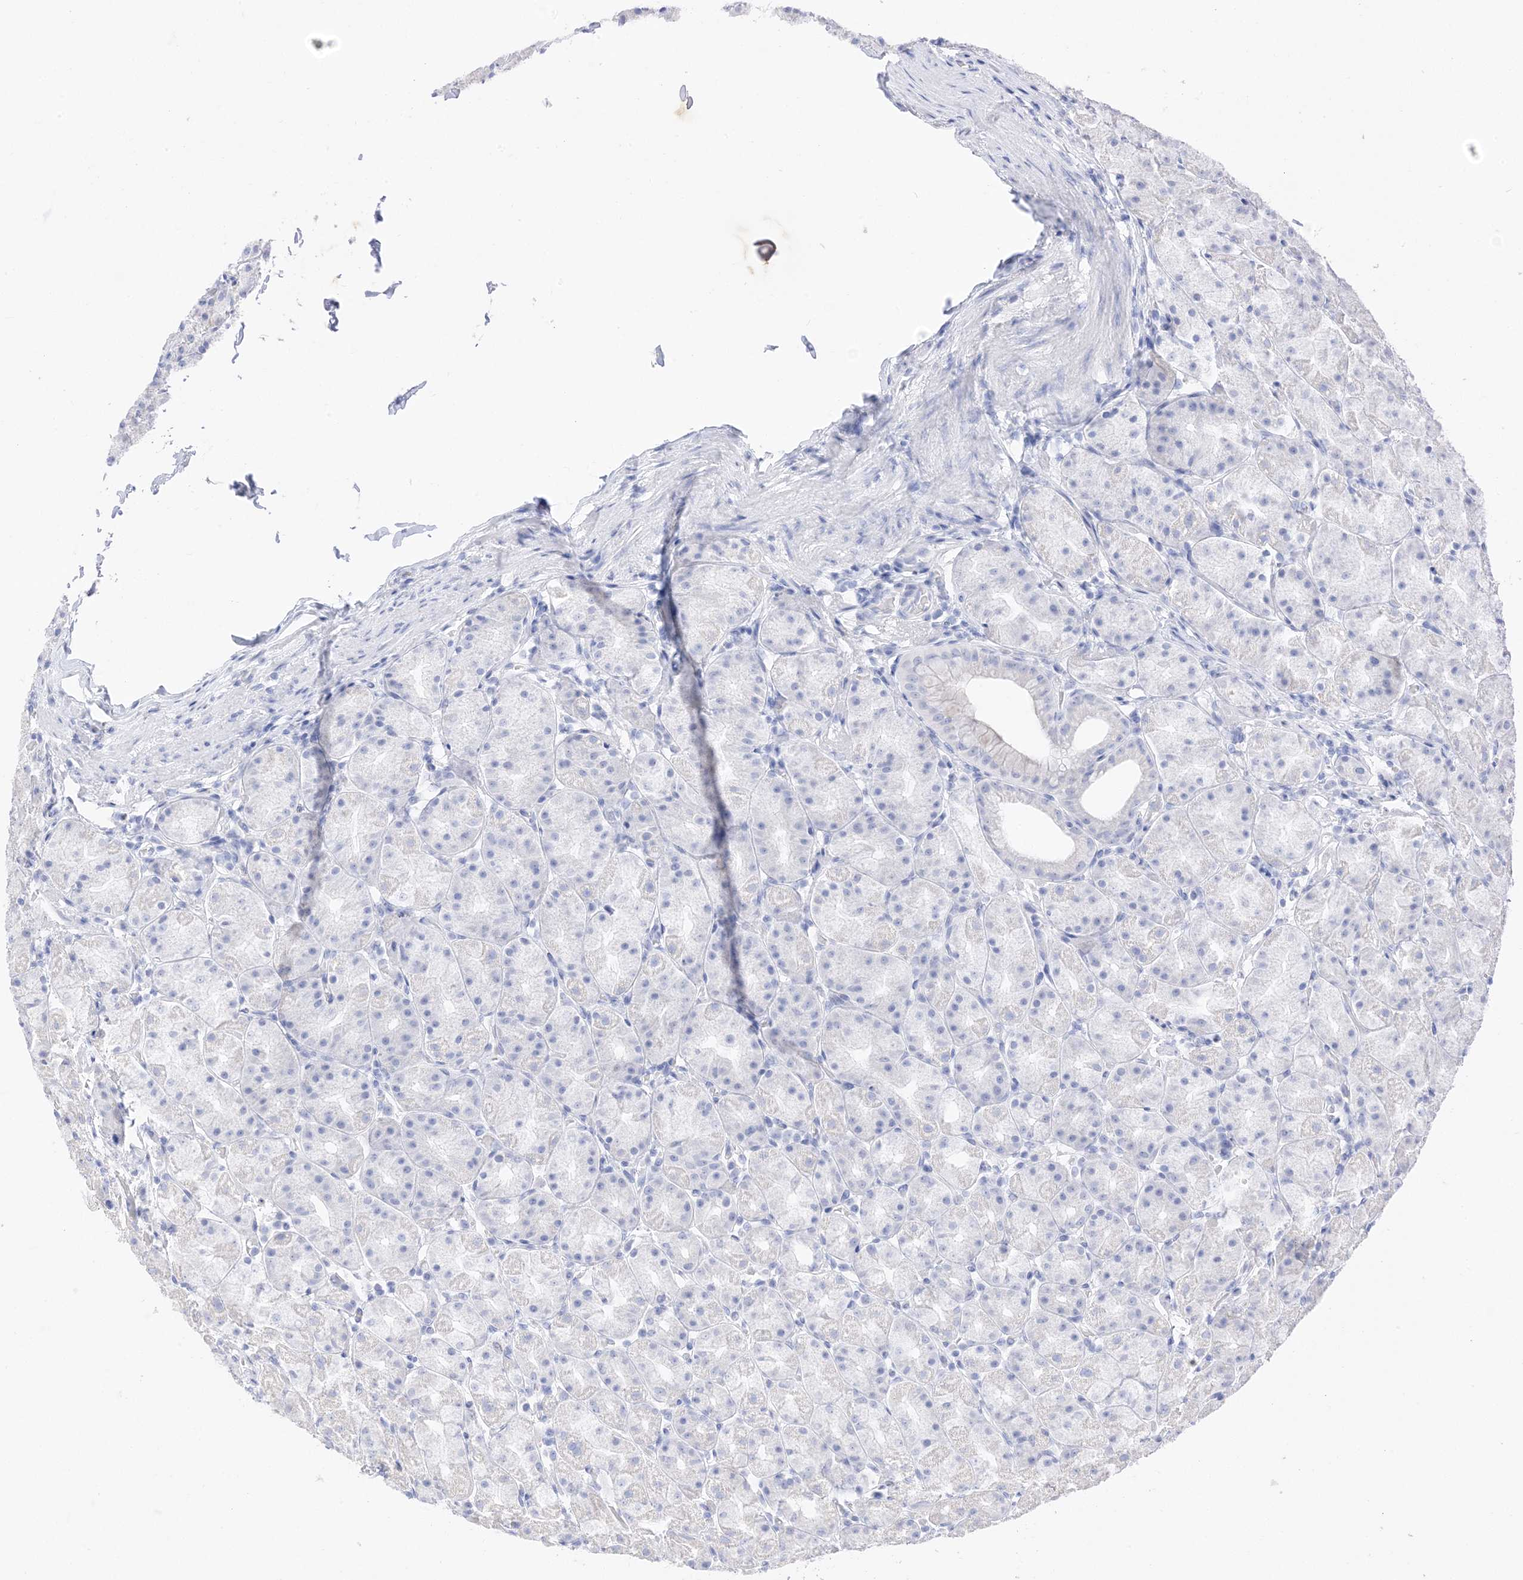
{"staining": {"intensity": "negative", "quantity": "none", "location": "none"}, "tissue": "stomach", "cell_type": "Glandular cells", "image_type": "normal", "snomed": [{"axis": "morphology", "description": "Normal tissue, NOS"}, {"axis": "topography", "description": "Stomach, upper"}], "caption": "Glandular cells are negative for brown protein staining in normal stomach. Brightfield microscopy of immunohistochemistry stained with DAB (brown) and hematoxylin (blue), captured at high magnification.", "gene": "MUC17", "patient": {"sex": "male", "age": 68}}